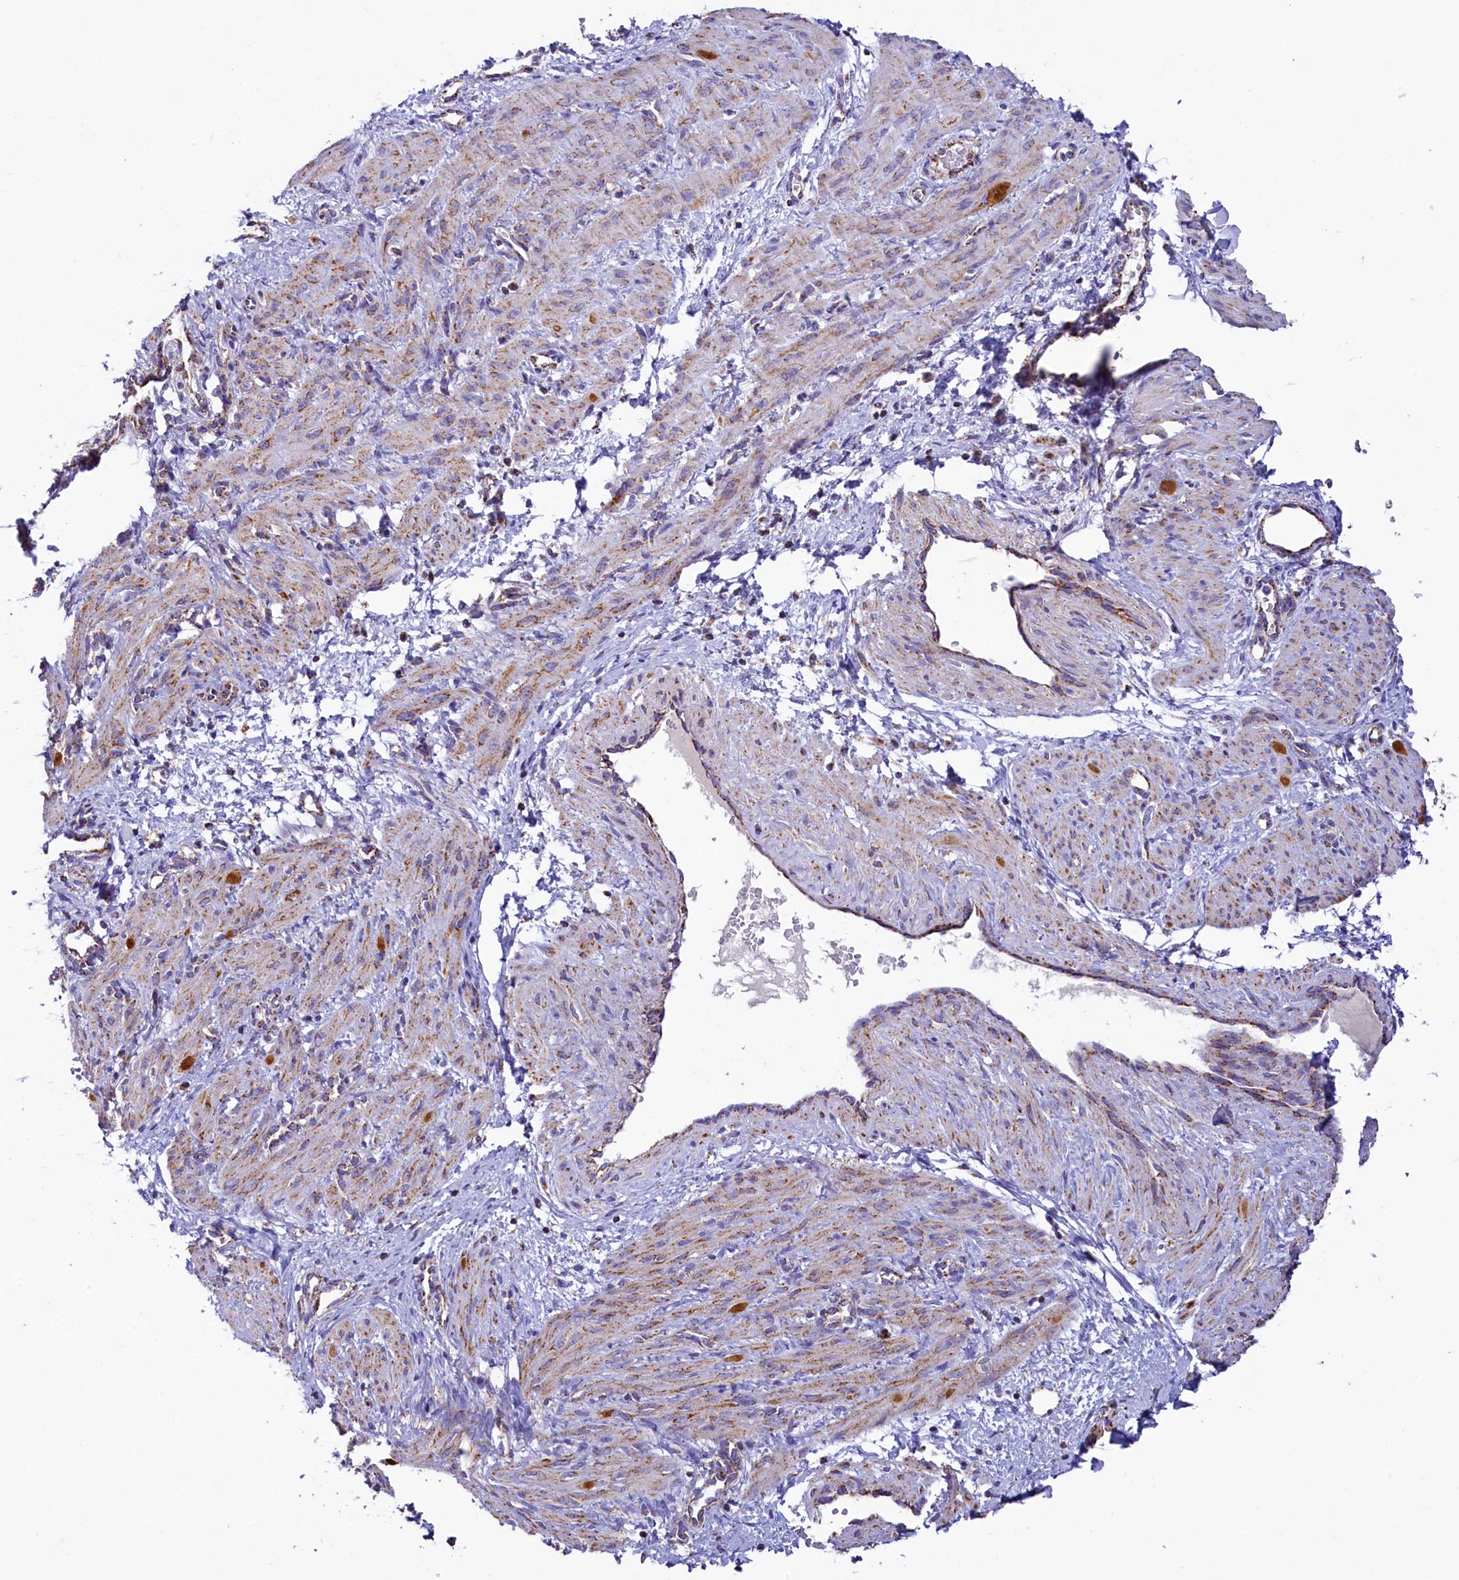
{"staining": {"intensity": "moderate", "quantity": "25%-75%", "location": "cytoplasmic/membranous"}, "tissue": "smooth muscle", "cell_type": "Smooth muscle cells", "image_type": "normal", "snomed": [{"axis": "morphology", "description": "Normal tissue, NOS"}, {"axis": "topography", "description": "Endometrium"}], "caption": "Smooth muscle cells exhibit moderate cytoplasmic/membranous positivity in approximately 25%-75% of cells in unremarkable smooth muscle. (DAB IHC with brightfield microscopy, high magnification).", "gene": "IDH3A", "patient": {"sex": "female", "age": 33}}